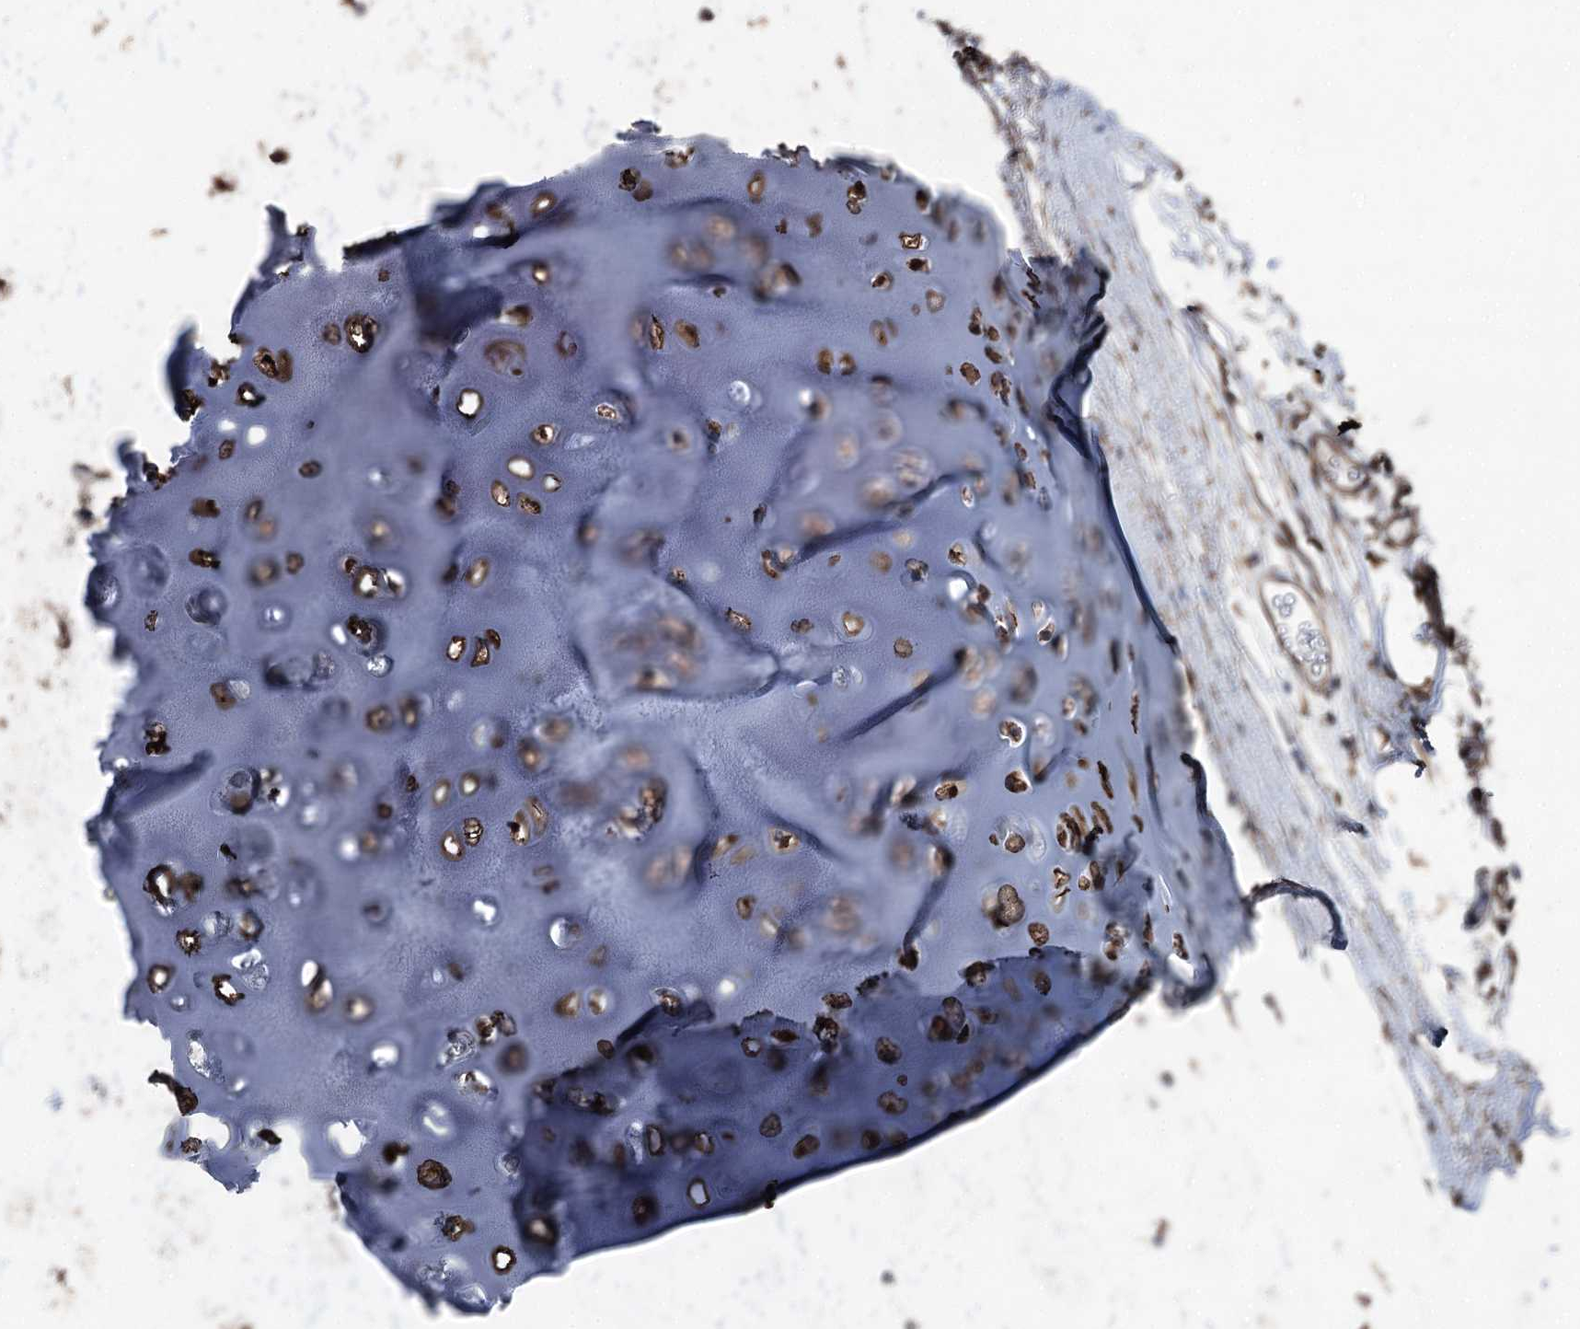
{"staining": {"intensity": "moderate", "quantity": ">75%", "location": "cytoplasmic/membranous"}, "tissue": "adipose tissue", "cell_type": "Adipocytes", "image_type": "normal", "snomed": [{"axis": "morphology", "description": "Normal tissue, NOS"}, {"axis": "topography", "description": "Lymph node"}, {"axis": "topography", "description": "Bronchus"}], "caption": "IHC histopathology image of normal adipose tissue: adipose tissue stained using immunohistochemistry (IHC) reveals medium levels of moderate protein expression localized specifically in the cytoplasmic/membranous of adipocytes, appearing as a cytoplasmic/membranous brown color.", "gene": "CLEC4M", "patient": {"sex": "male", "age": 63}}